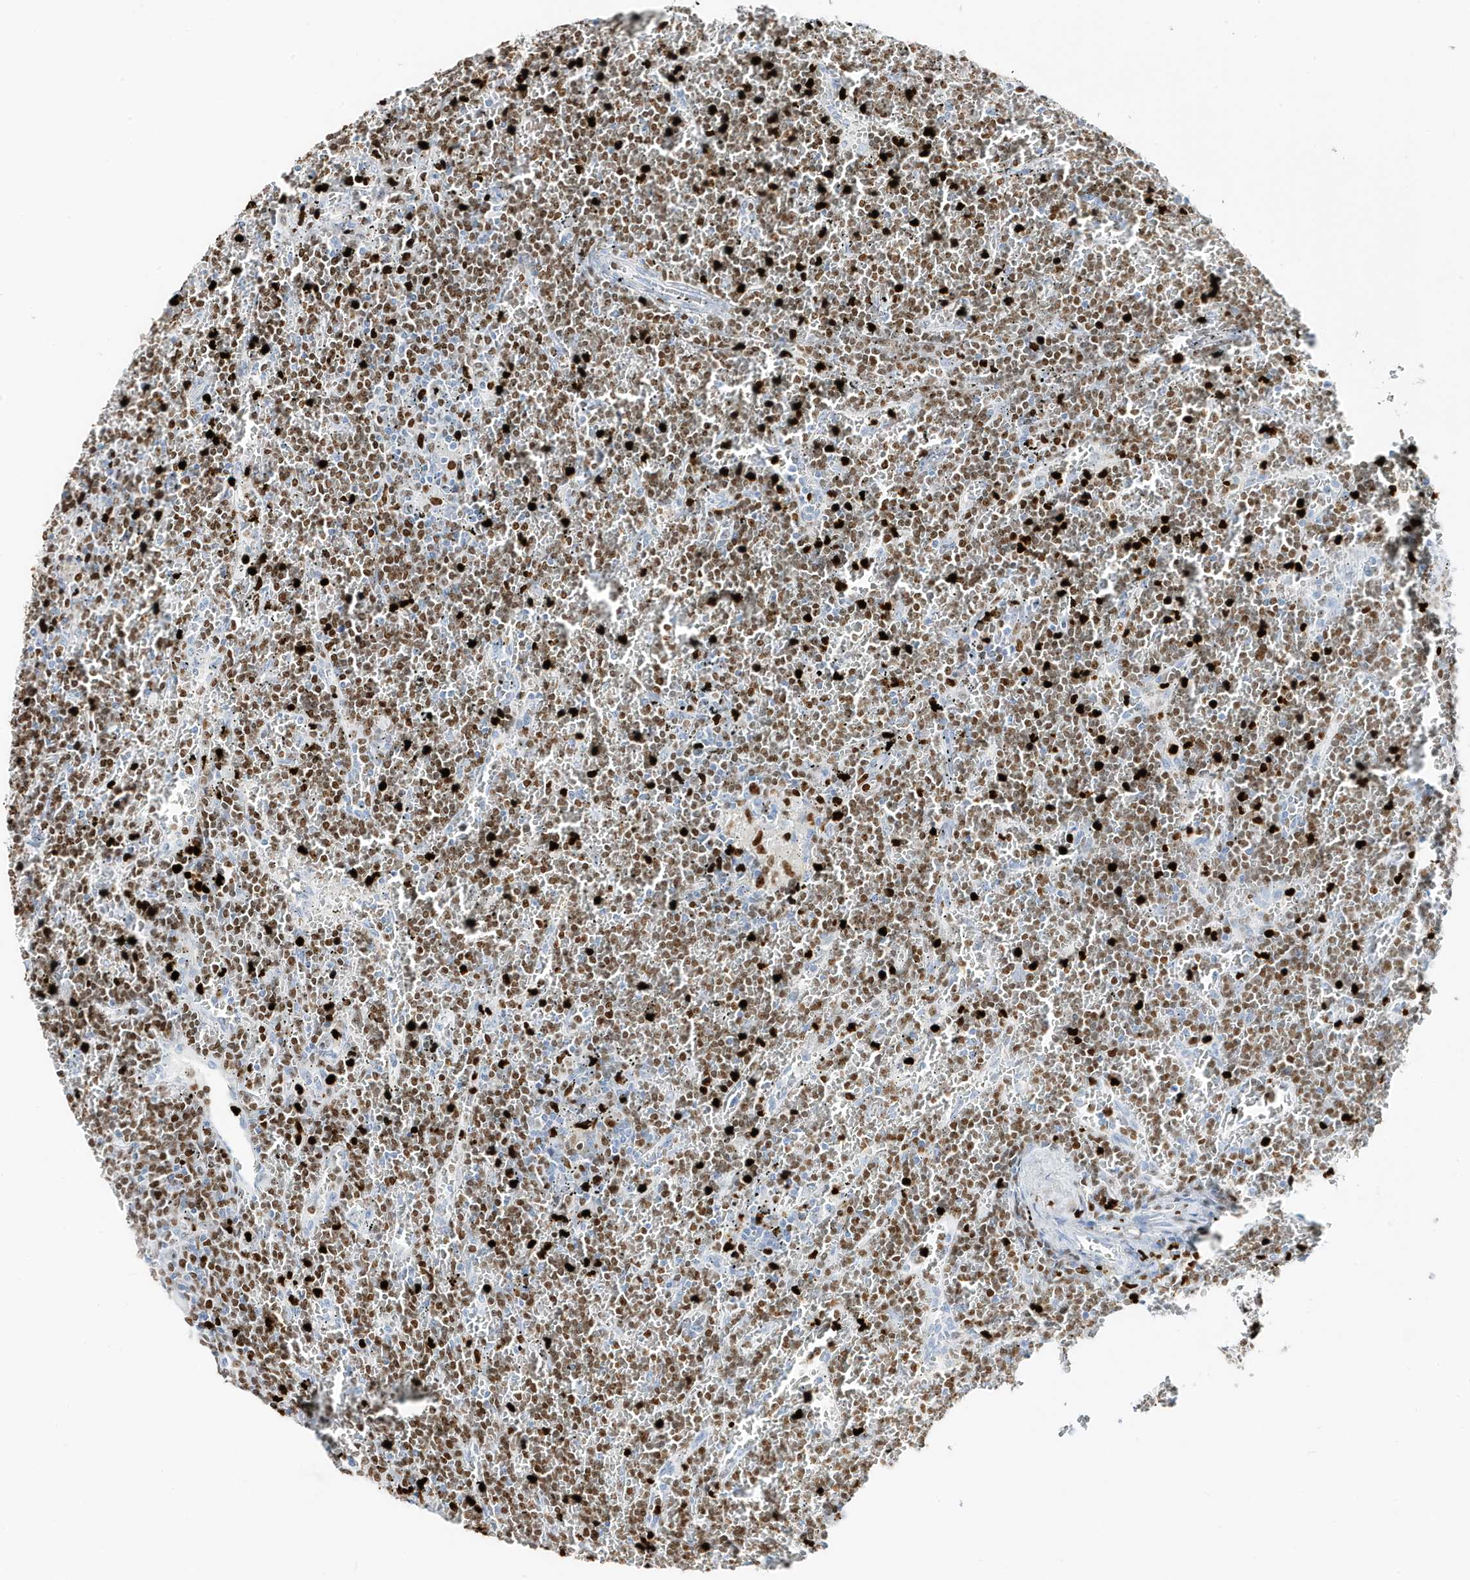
{"staining": {"intensity": "moderate", "quantity": ">75%", "location": "cytoplasmic/membranous"}, "tissue": "lymphoma", "cell_type": "Tumor cells", "image_type": "cancer", "snomed": [{"axis": "morphology", "description": "Malignant lymphoma, non-Hodgkin's type, Low grade"}, {"axis": "topography", "description": "Spleen"}], "caption": "Immunohistochemistry (IHC) histopathology image of malignant lymphoma, non-Hodgkin's type (low-grade) stained for a protein (brown), which displays medium levels of moderate cytoplasmic/membranous positivity in approximately >75% of tumor cells.", "gene": "MNDA", "patient": {"sex": "female", "age": 19}}